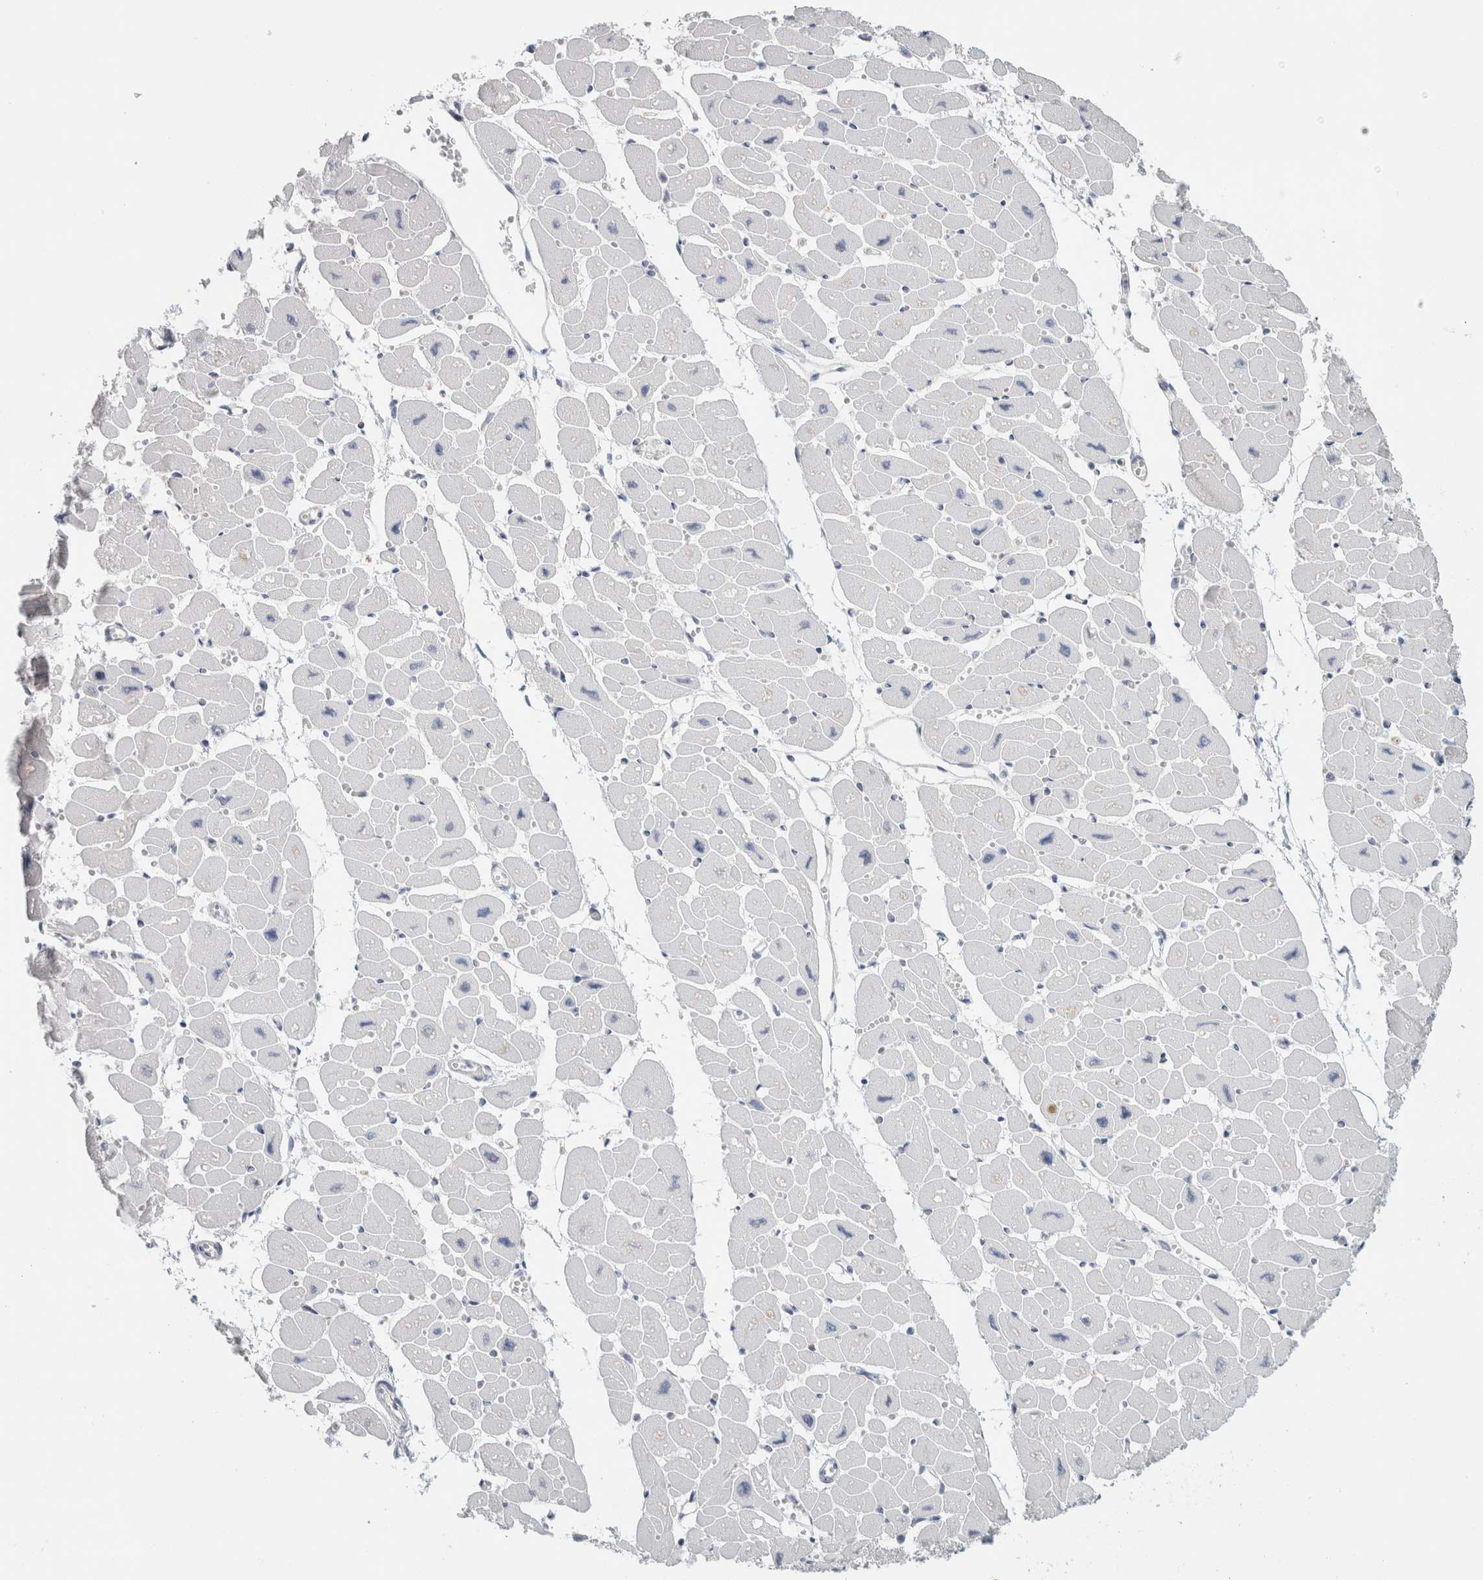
{"staining": {"intensity": "negative", "quantity": "none", "location": "none"}, "tissue": "heart muscle", "cell_type": "Cardiomyocytes", "image_type": "normal", "snomed": [{"axis": "morphology", "description": "Normal tissue, NOS"}, {"axis": "topography", "description": "Heart"}], "caption": "The immunohistochemistry (IHC) photomicrograph has no significant expression in cardiomyocytes of heart muscle. (Brightfield microscopy of DAB (3,3'-diaminobenzidine) immunohistochemistry (IHC) at high magnification).", "gene": "IL6", "patient": {"sex": "female", "age": 54}}